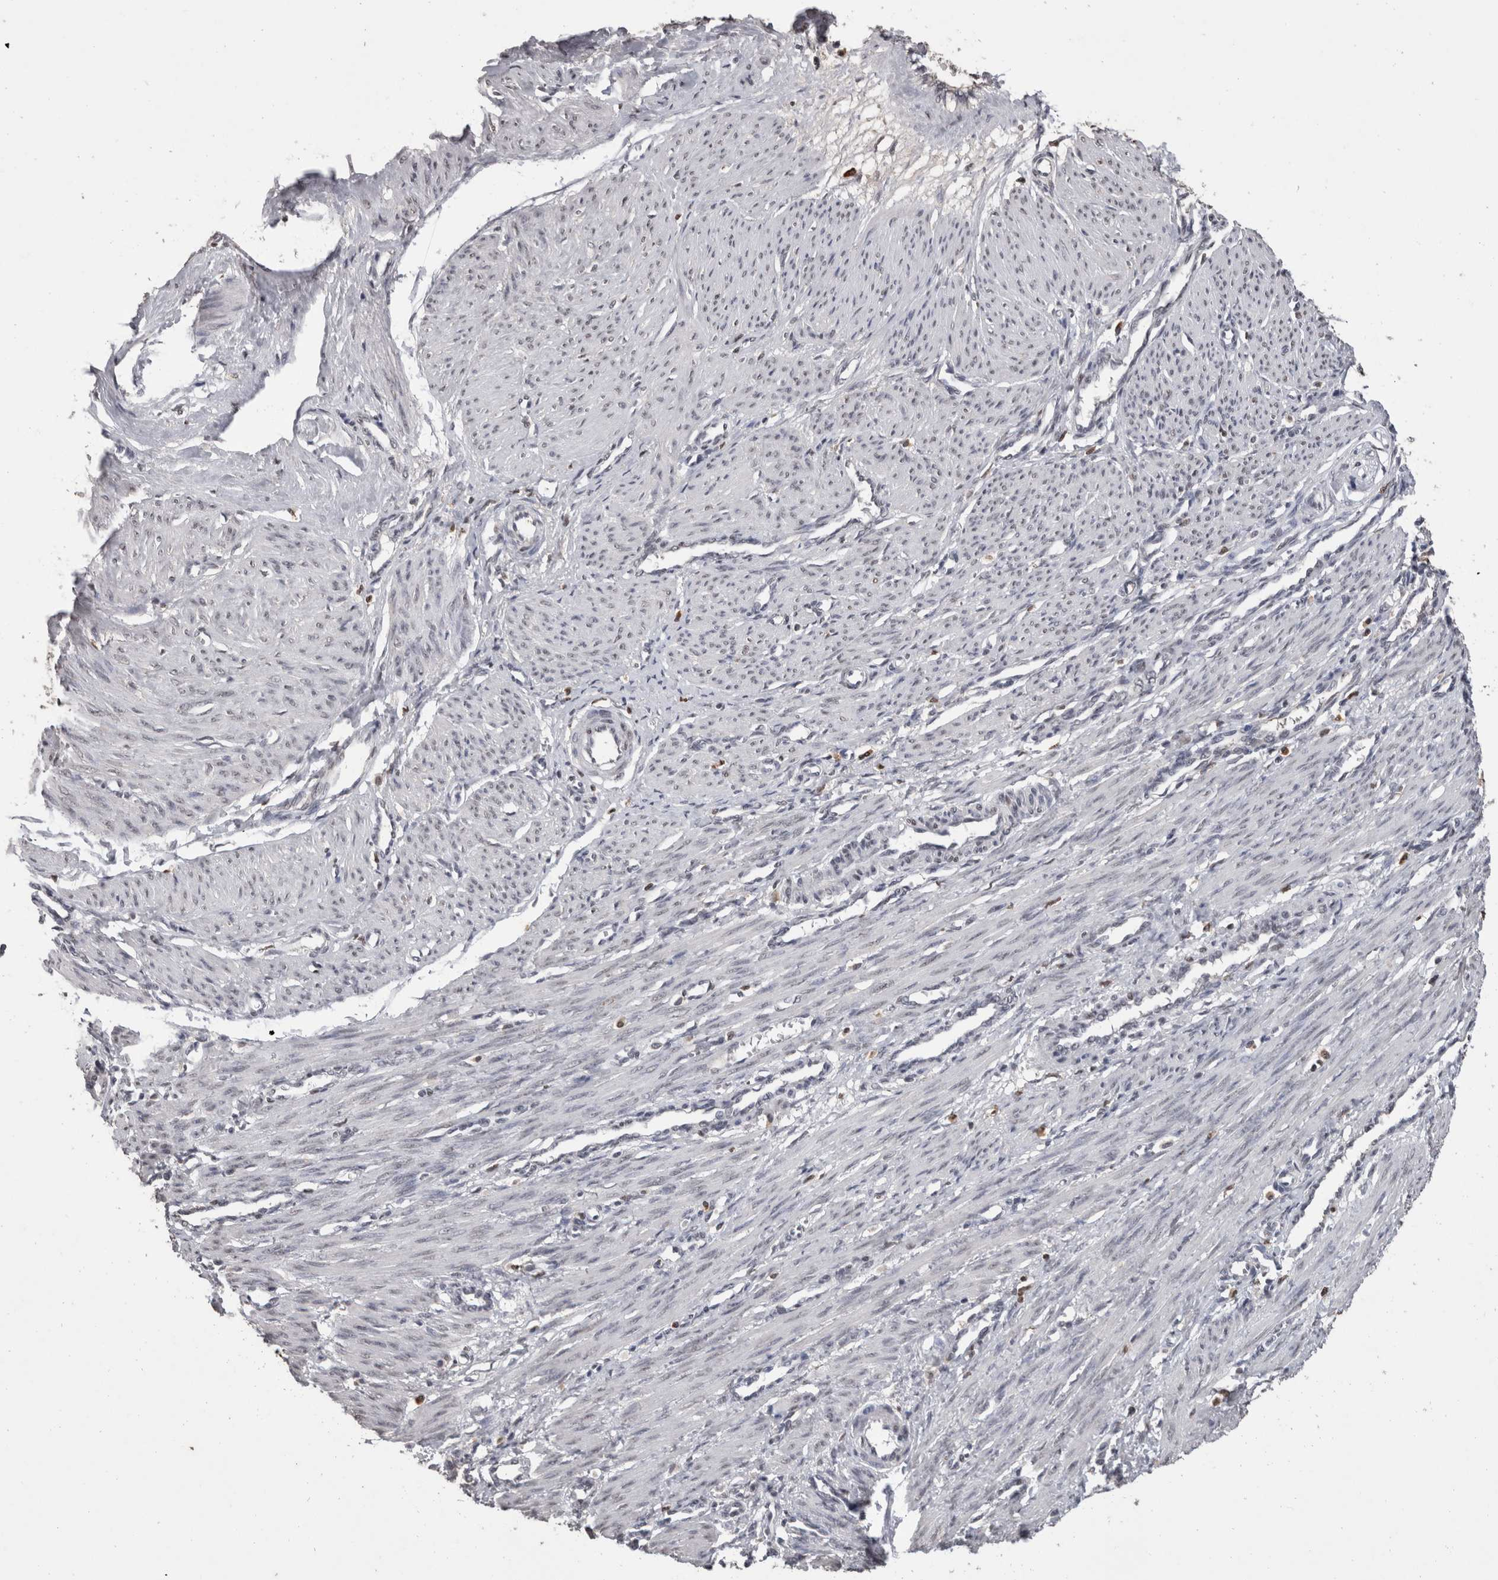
{"staining": {"intensity": "negative", "quantity": "none", "location": "none"}, "tissue": "smooth muscle", "cell_type": "Smooth muscle cells", "image_type": "normal", "snomed": [{"axis": "morphology", "description": "Normal tissue, NOS"}, {"axis": "topography", "description": "Endometrium"}], "caption": "IHC of unremarkable human smooth muscle shows no expression in smooth muscle cells.", "gene": "DDX17", "patient": {"sex": "female", "age": 33}}